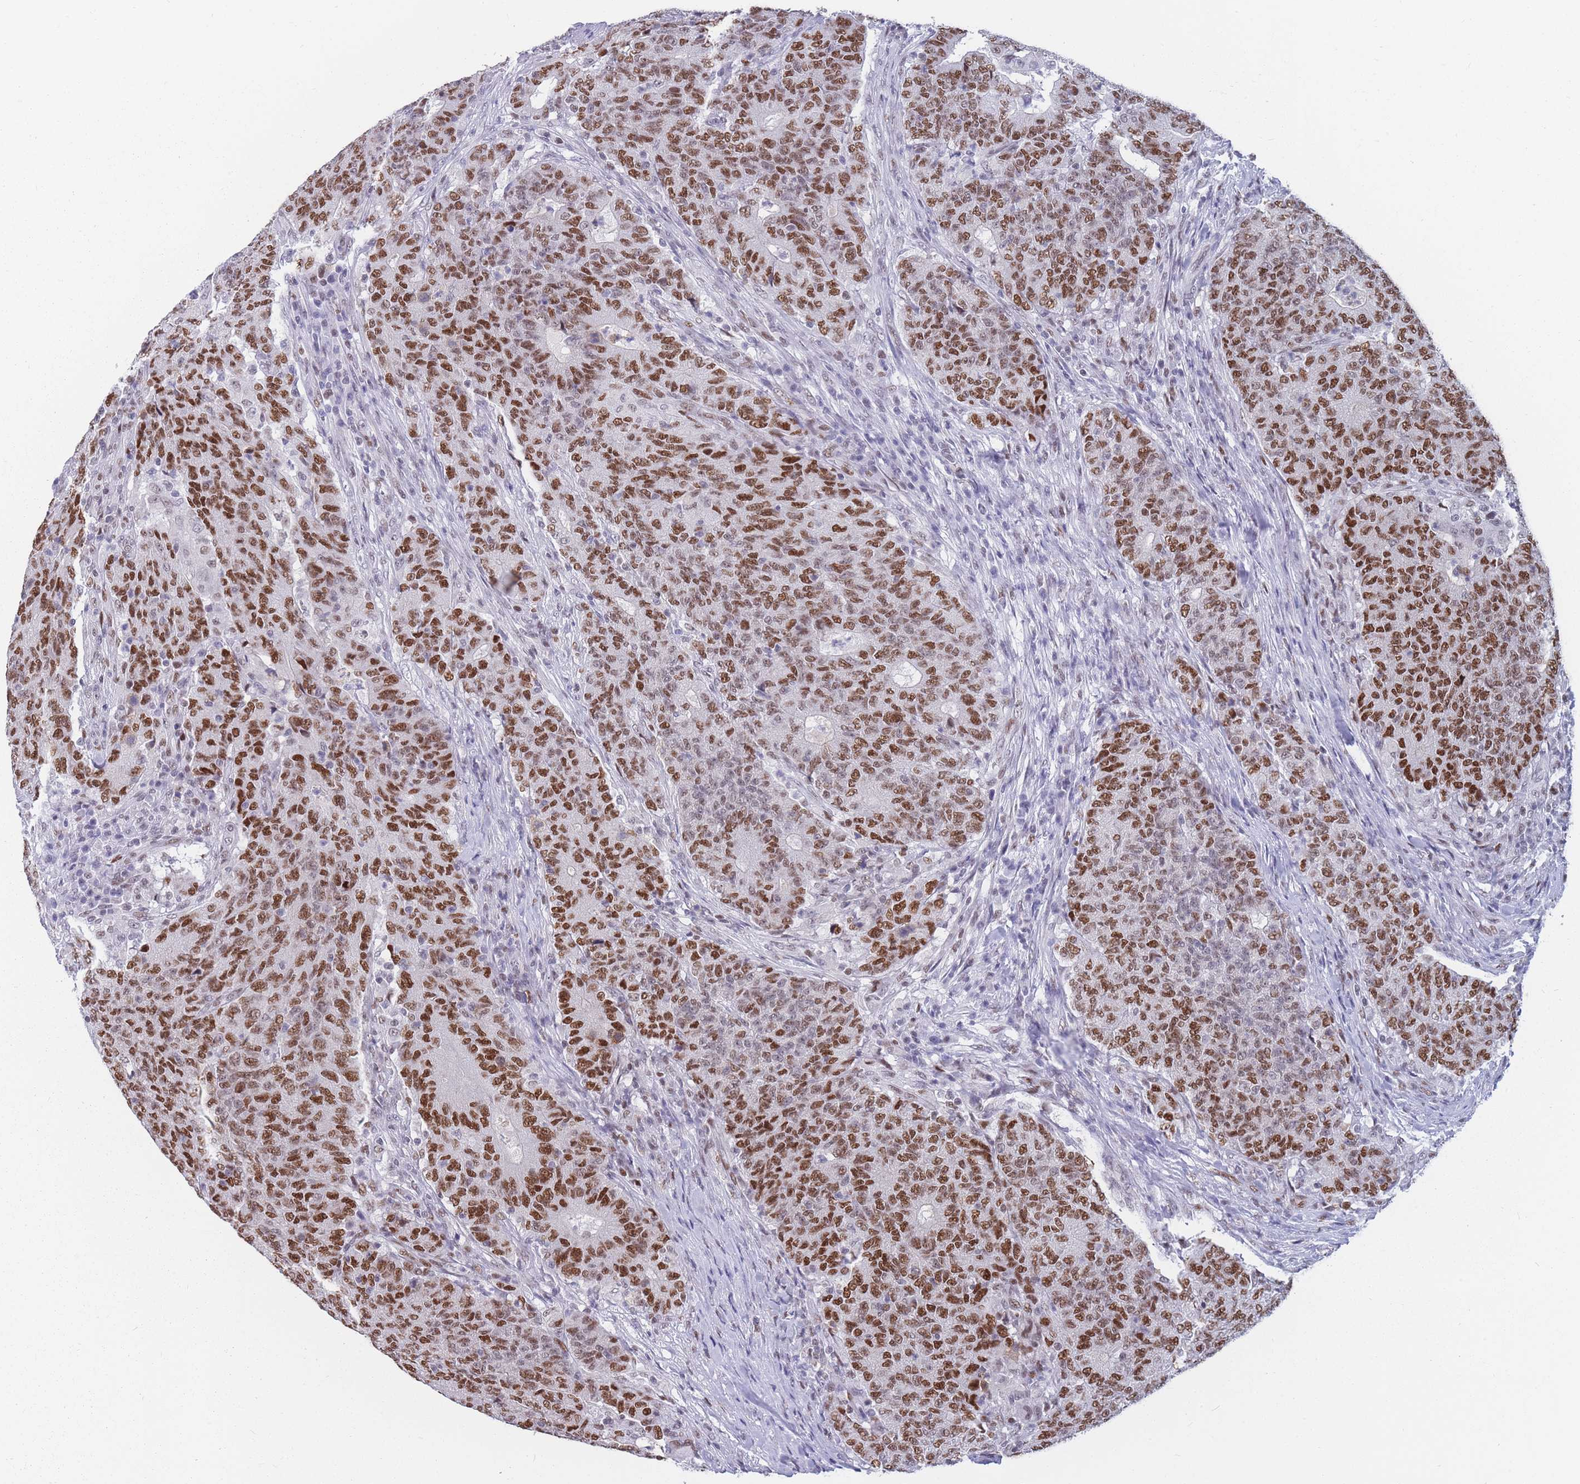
{"staining": {"intensity": "strong", "quantity": ">75%", "location": "nuclear"}, "tissue": "colorectal cancer", "cell_type": "Tumor cells", "image_type": "cancer", "snomed": [{"axis": "morphology", "description": "Adenocarcinoma, NOS"}, {"axis": "topography", "description": "Colon"}], "caption": "Human adenocarcinoma (colorectal) stained for a protein (brown) exhibits strong nuclear positive positivity in approximately >75% of tumor cells.", "gene": "NASP", "patient": {"sex": "female", "age": 75}}